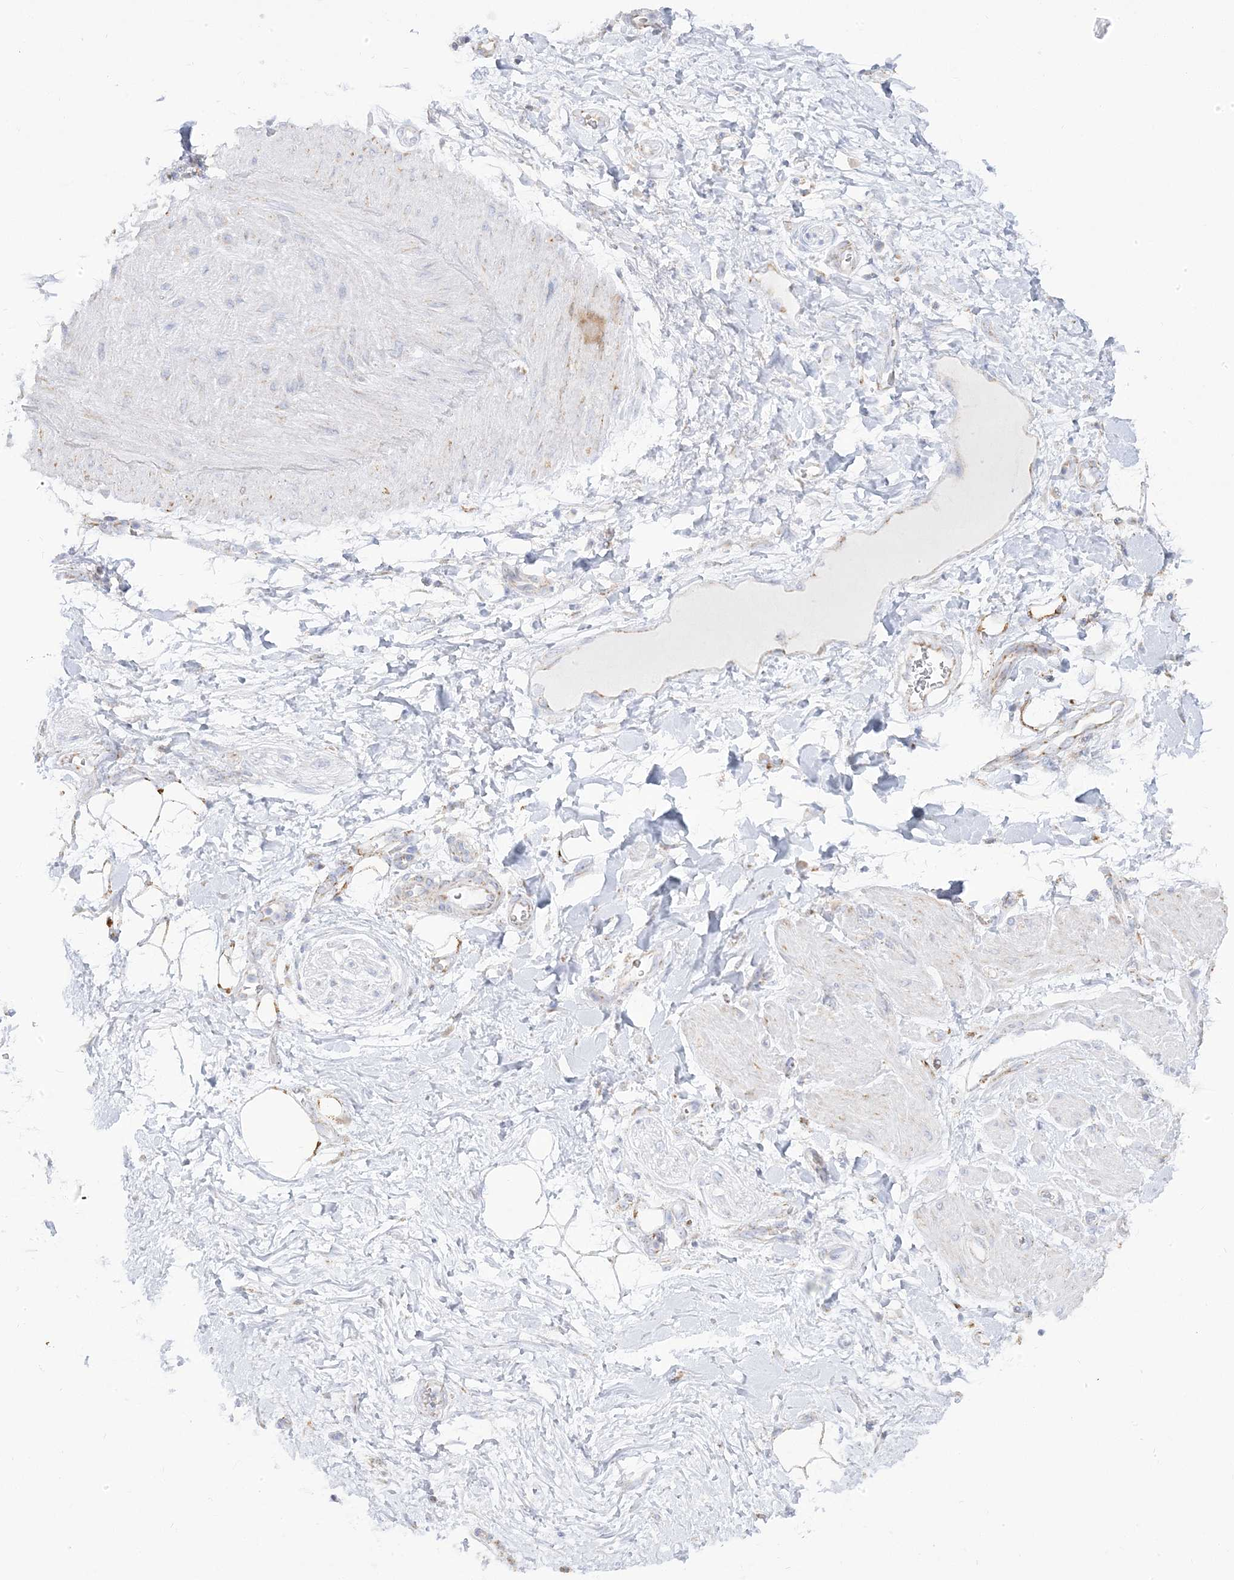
{"staining": {"intensity": "moderate", "quantity": ">75%", "location": "cytoplasmic/membranous"}, "tissue": "adipose tissue", "cell_type": "Adipocytes", "image_type": "normal", "snomed": [{"axis": "morphology", "description": "Normal tissue, NOS"}, {"axis": "morphology", "description": "Adenocarcinoma, NOS"}, {"axis": "topography", "description": "Pancreas"}, {"axis": "topography", "description": "Peripheral nerve tissue"}], "caption": "Immunohistochemical staining of normal adipose tissue reveals >75% levels of moderate cytoplasmic/membranous protein positivity in about >75% of adipocytes. (DAB (3,3'-diaminobenzidine) = brown stain, brightfield microscopy at high magnification).", "gene": "PCCB", "patient": {"sex": "male", "age": 59}}